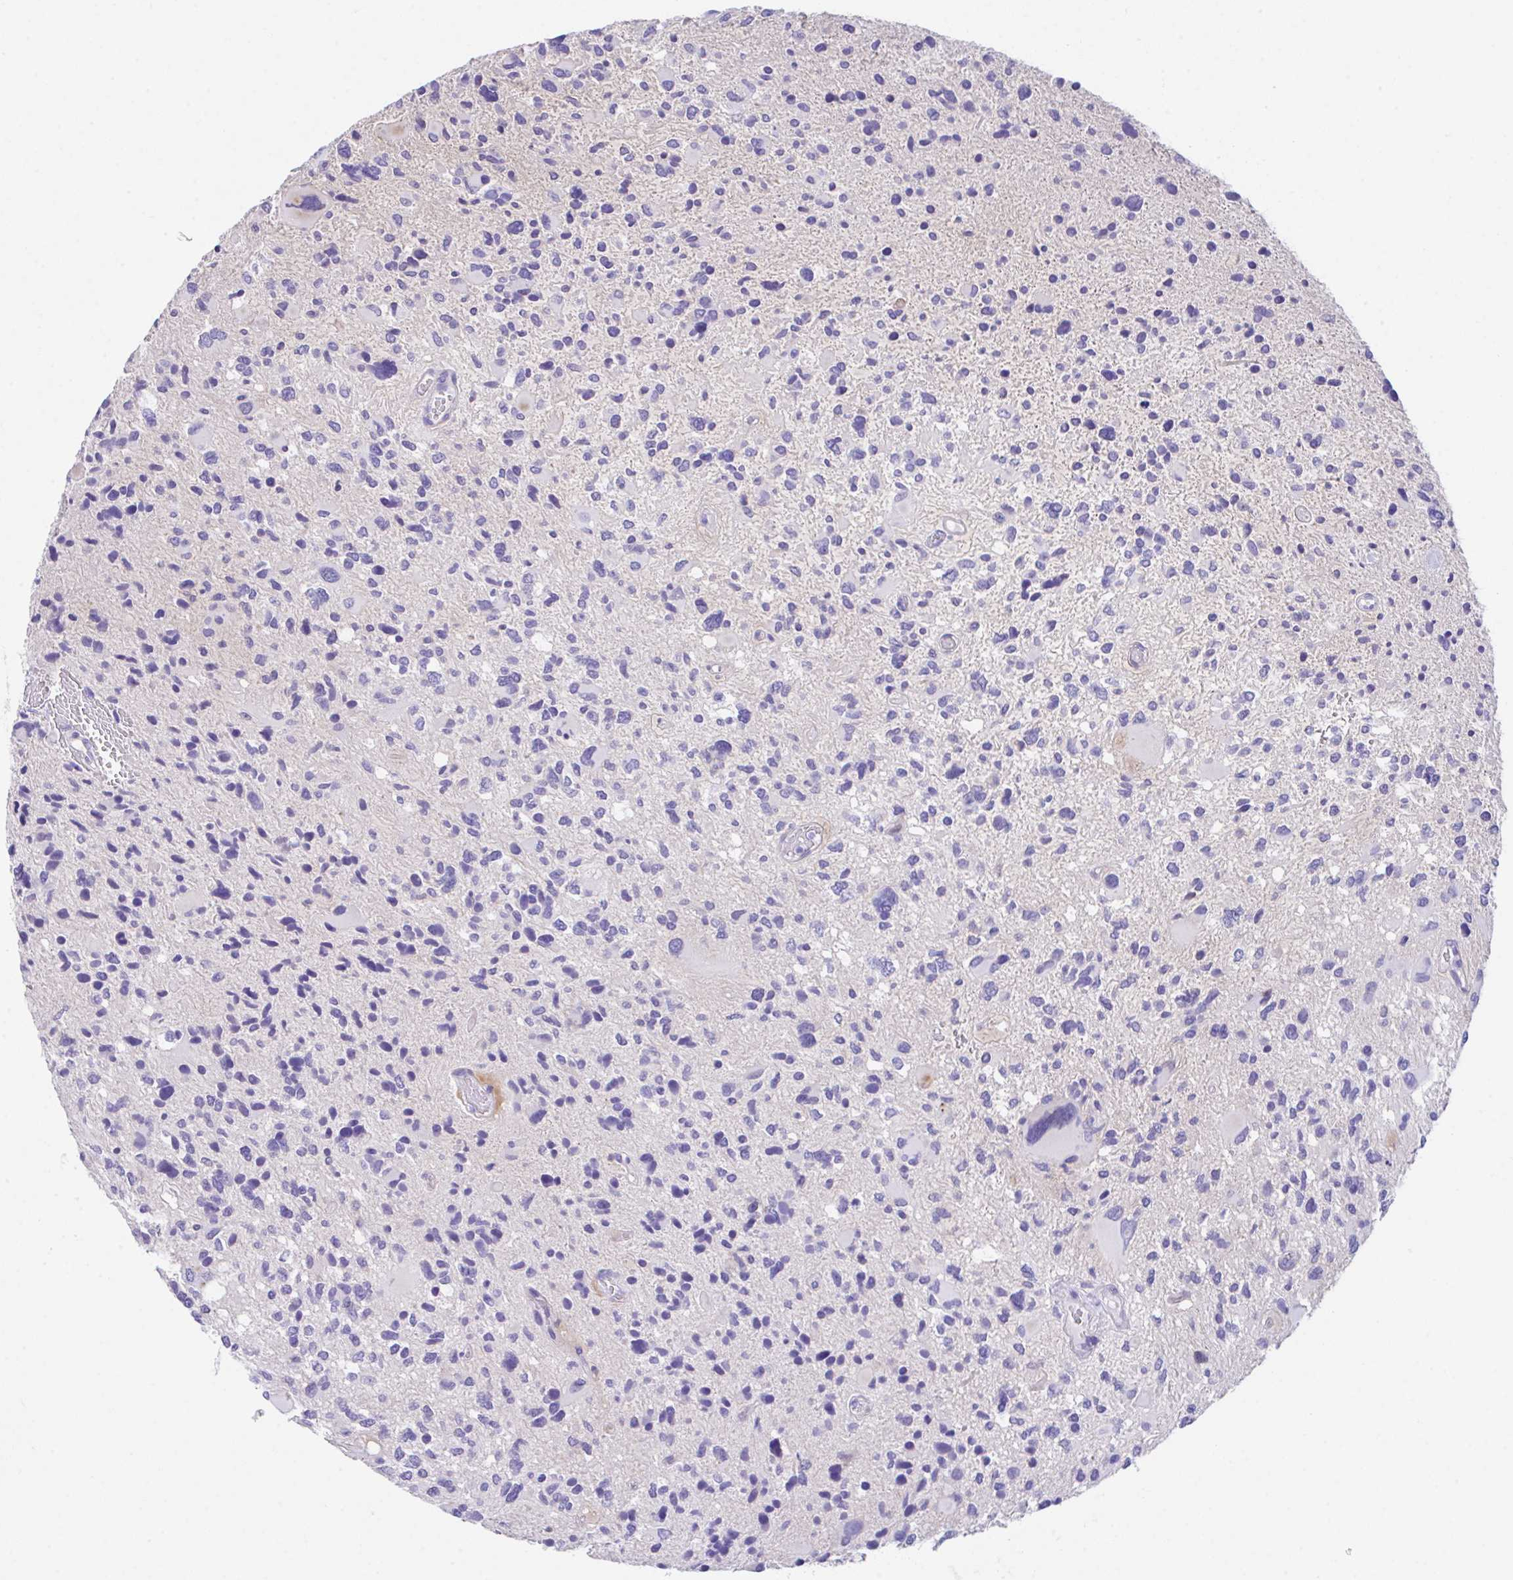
{"staining": {"intensity": "negative", "quantity": "none", "location": "none"}, "tissue": "glioma", "cell_type": "Tumor cells", "image_type": "cancer", "snomed": [{"axis": "morphology", "description": "Glioma, malignant, High grade"}, {"axis": "topography", "description": "Brain"}], "caption": "Immunohistochemistry image of high-grade glioma (malignant) stained for a protein (brown), which displays no staining in tumor cells.", "gene": "SLC16A6", "patient": {"sex": "female", "age": 11}}